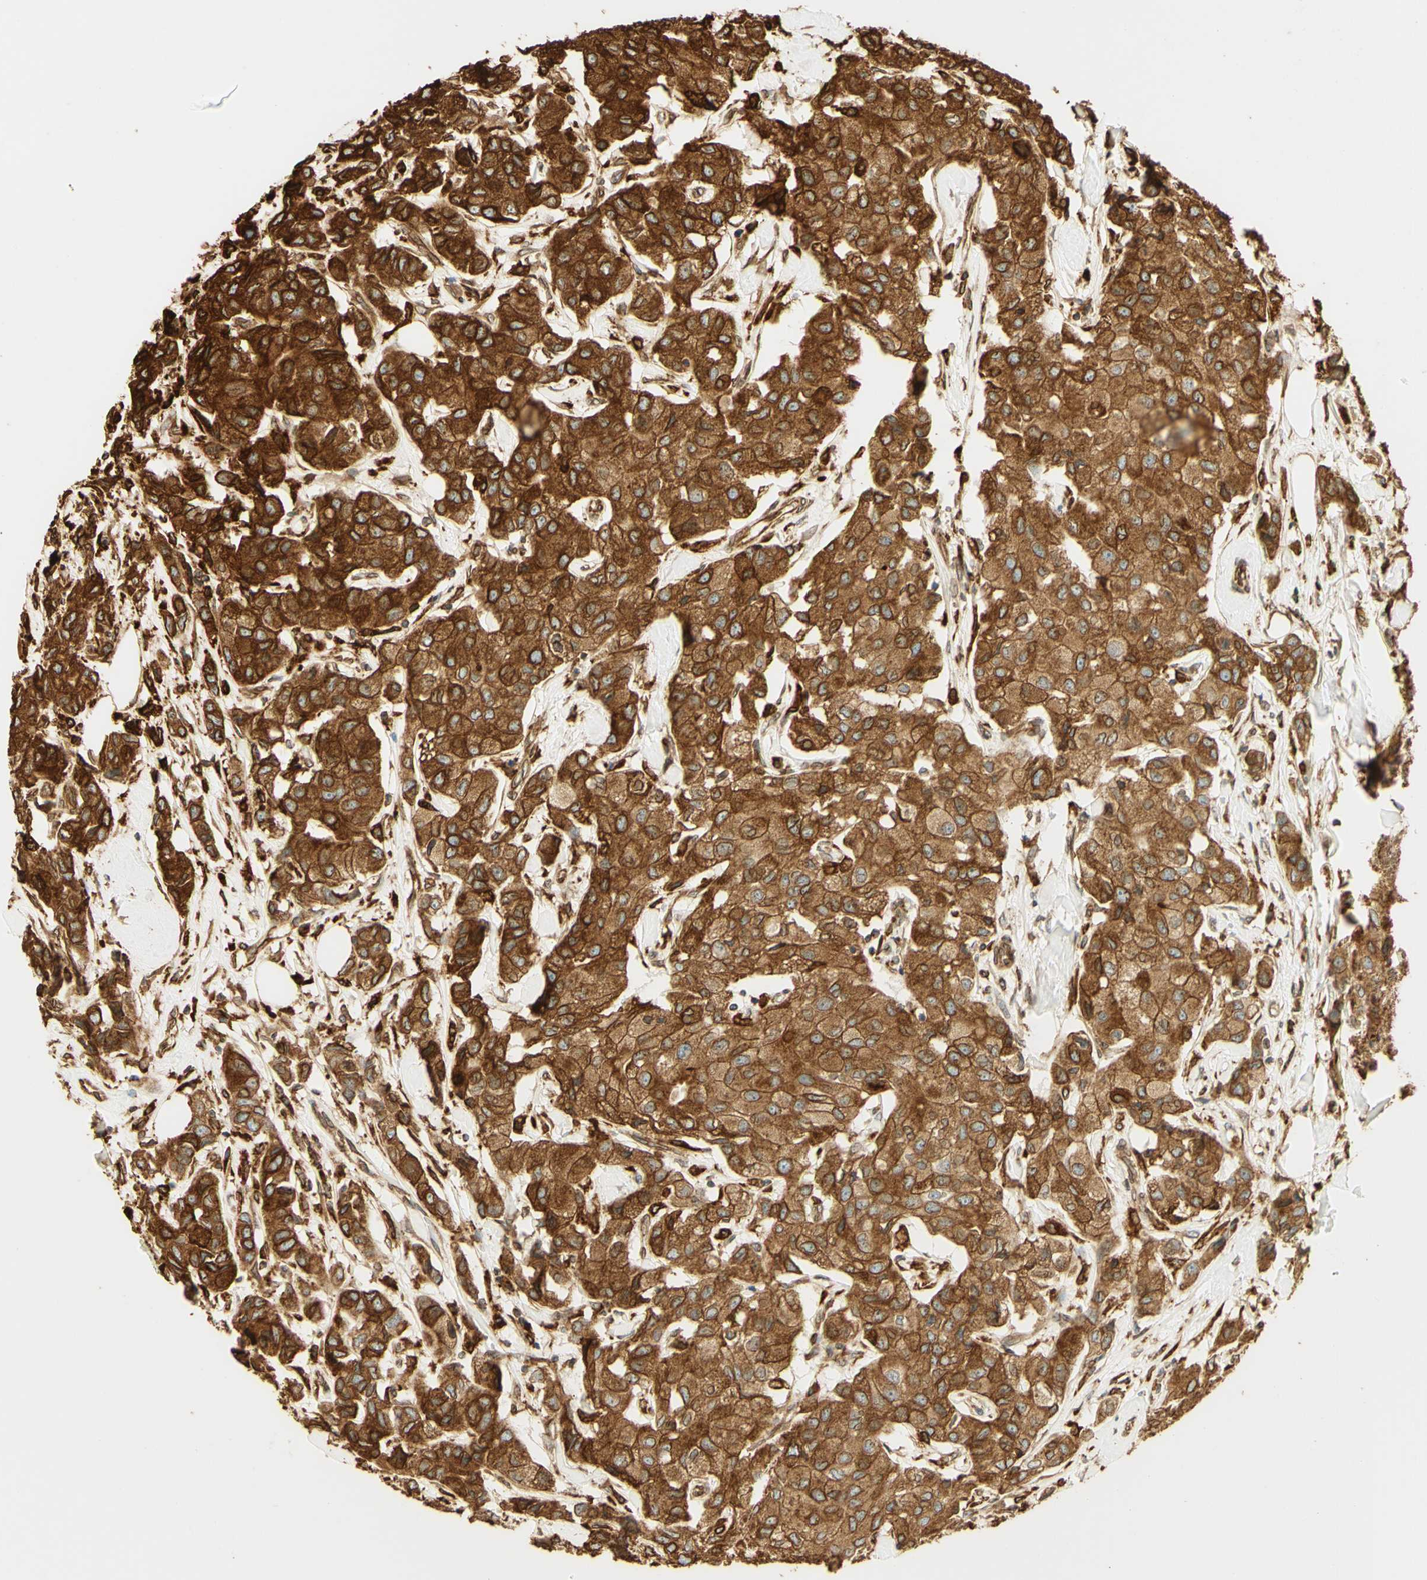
{"staining": {"intensity": "moderate", "quantity": ">75%", "location": "cytoplasmic/membranous"}, "tissue": "breast cancer", "cell_type": "Tumor cells", "image_type": "cancer", "snomed": [{"axis": "morphology", "description": "Duct carcinoma"}, {"axis": "topography", "description": "Breast"}], "caption": "Immunohistochemistry (IHC) of breast cancer displays medium levels of moderate cytoplasmic/membranous positivity in about >75% of tumor cells.", "gene": "CANX", "patient": {"sex": "female", "age": 80}}